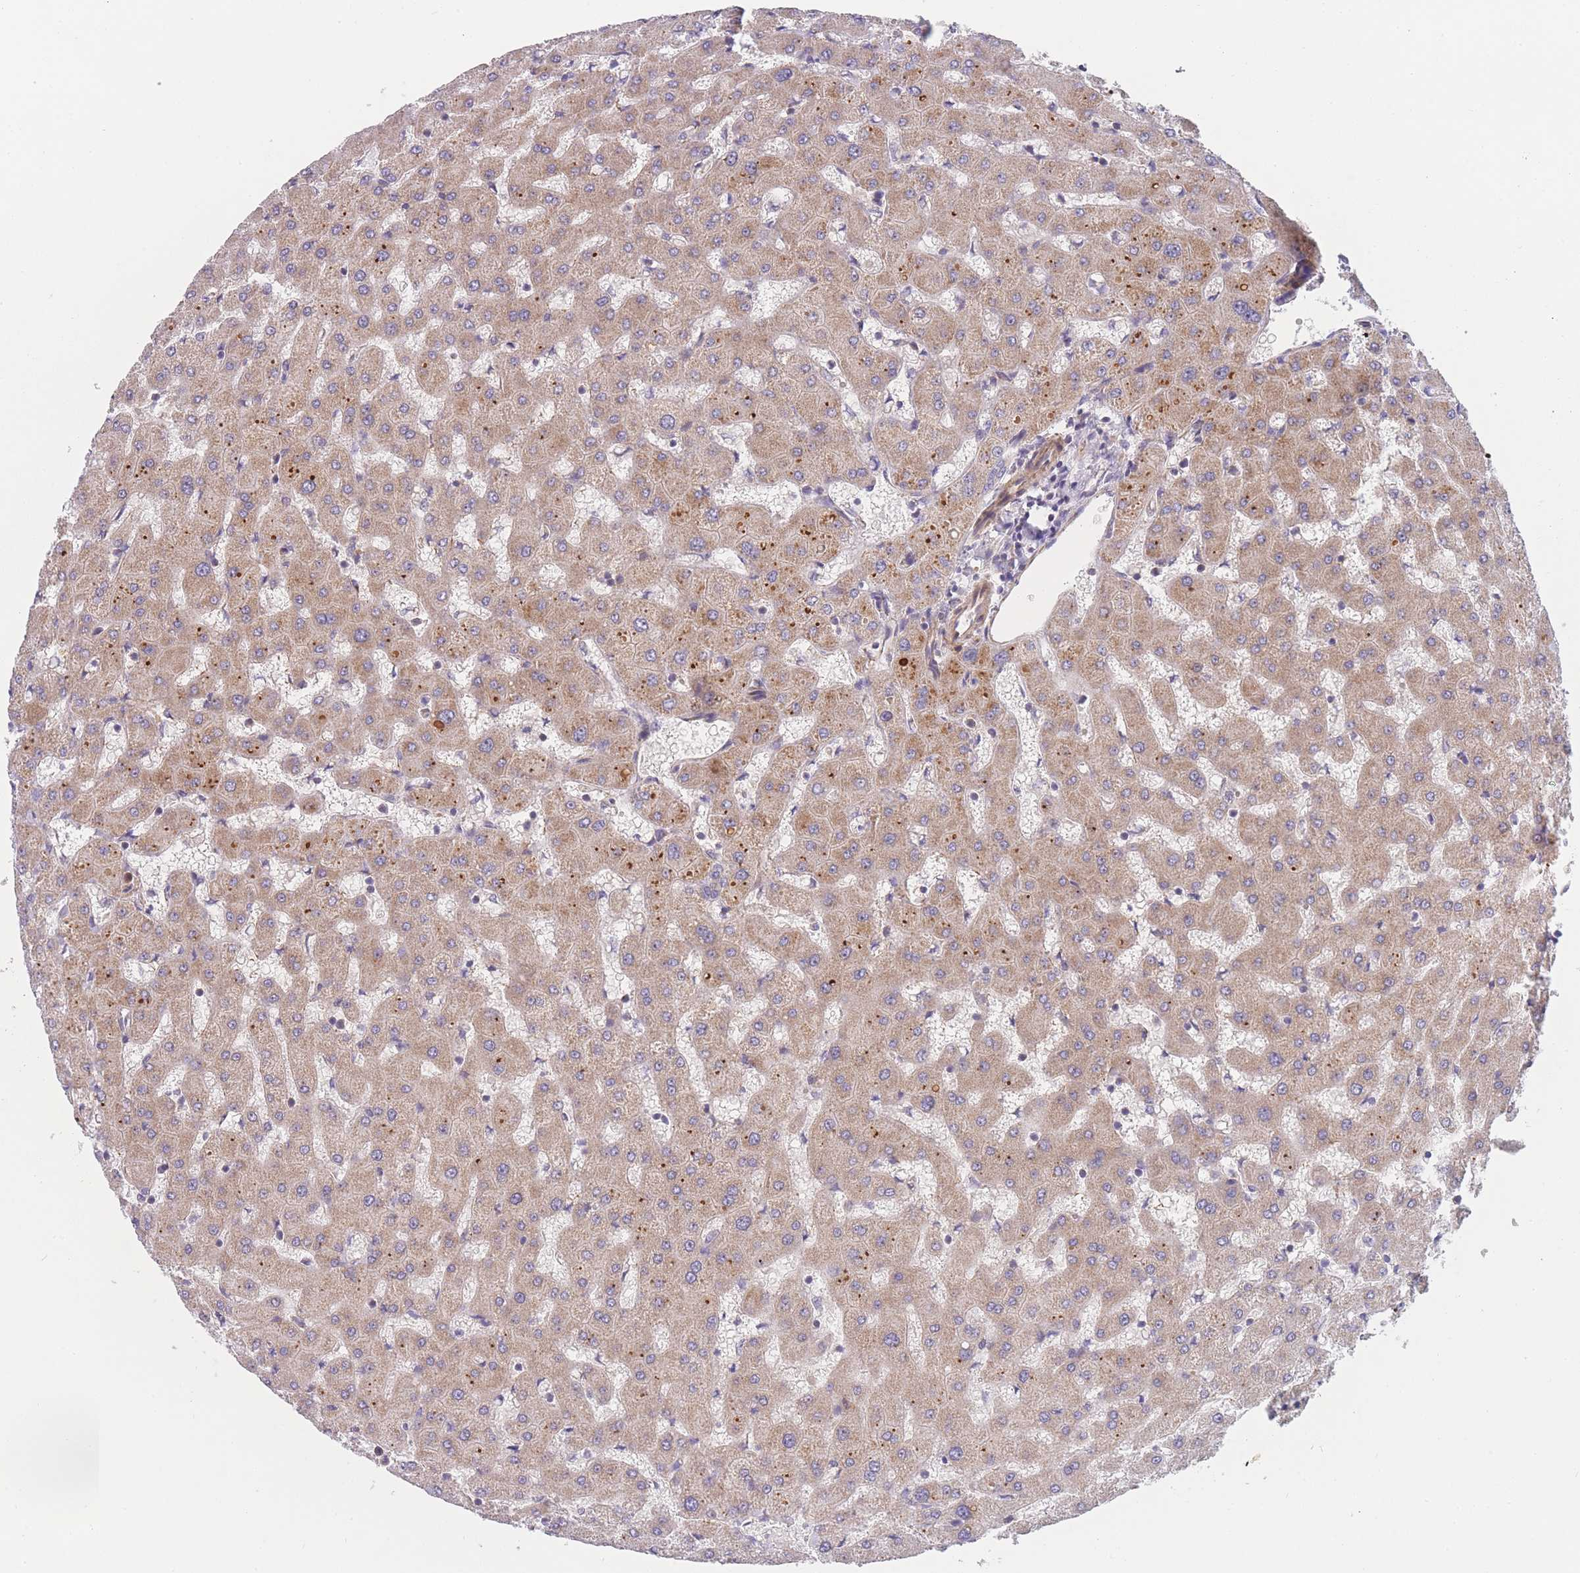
{"staining": {"intensity": "weak", "quantity": "<25%", "location": "cytoplasmic/membranous"}, "tissue": "liver", "cell_type": "Cholangiocytes", "image_type": "normal", "snomed": [{"axis": "morphology", "description": "Normal tissue, NOS"}, {"axis": "topography", "description": "Liver"}], "caption": "Immunohistochemistry micrograph of unremarkable human liver stained for a protein (brown), which reveals no expression in cholangiocytes. (DAB (3,3'-diaminobenzidine) IHC visualized using brightfield microscopy, high magnification).", "gene": "MTRES1", "patient": {"sex": "female", "age": 63}}